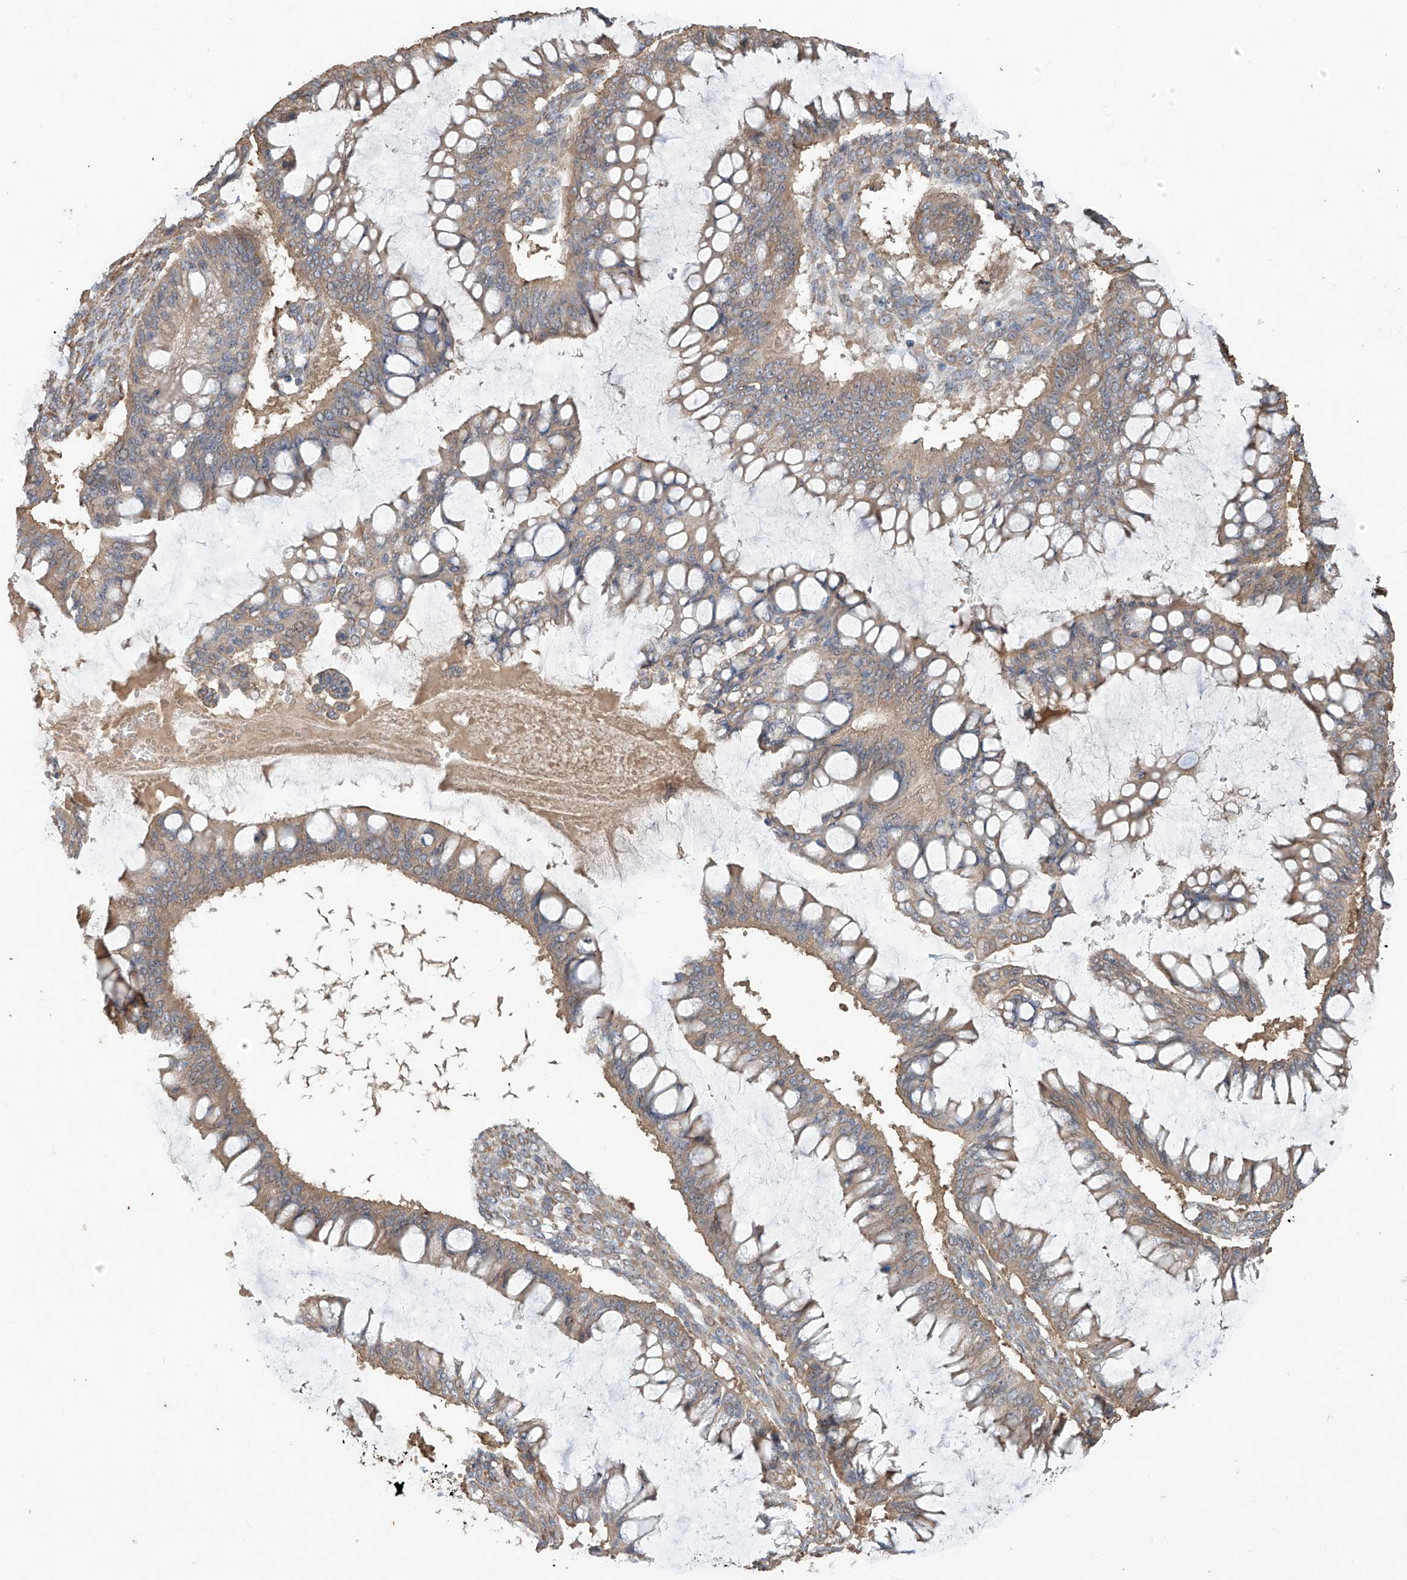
{"staining": {"intensity": "moderate", "quantity": "25%-75%", "location": "cytoplasmic/membranous"}, "tissue": "ovarian cancer", "cell_type": "Tumor cells", "image_type": "cancer", "snomed": [{"axis": "morphology", "description": "Cystadenocarcinoma, mucinous, NOS"}, {"axis": "topography", "description": "Ovary"}], "caption": "Immunohistochemical staining of ovarian mucinous cystadenocarcinoma displays medium levels of moderate cytoplasmic/membranous protein expression in approximately 25%-75% of tumor cells.", "gene": "AGBL5", "patient": {"sex": "female", "age": 73}}